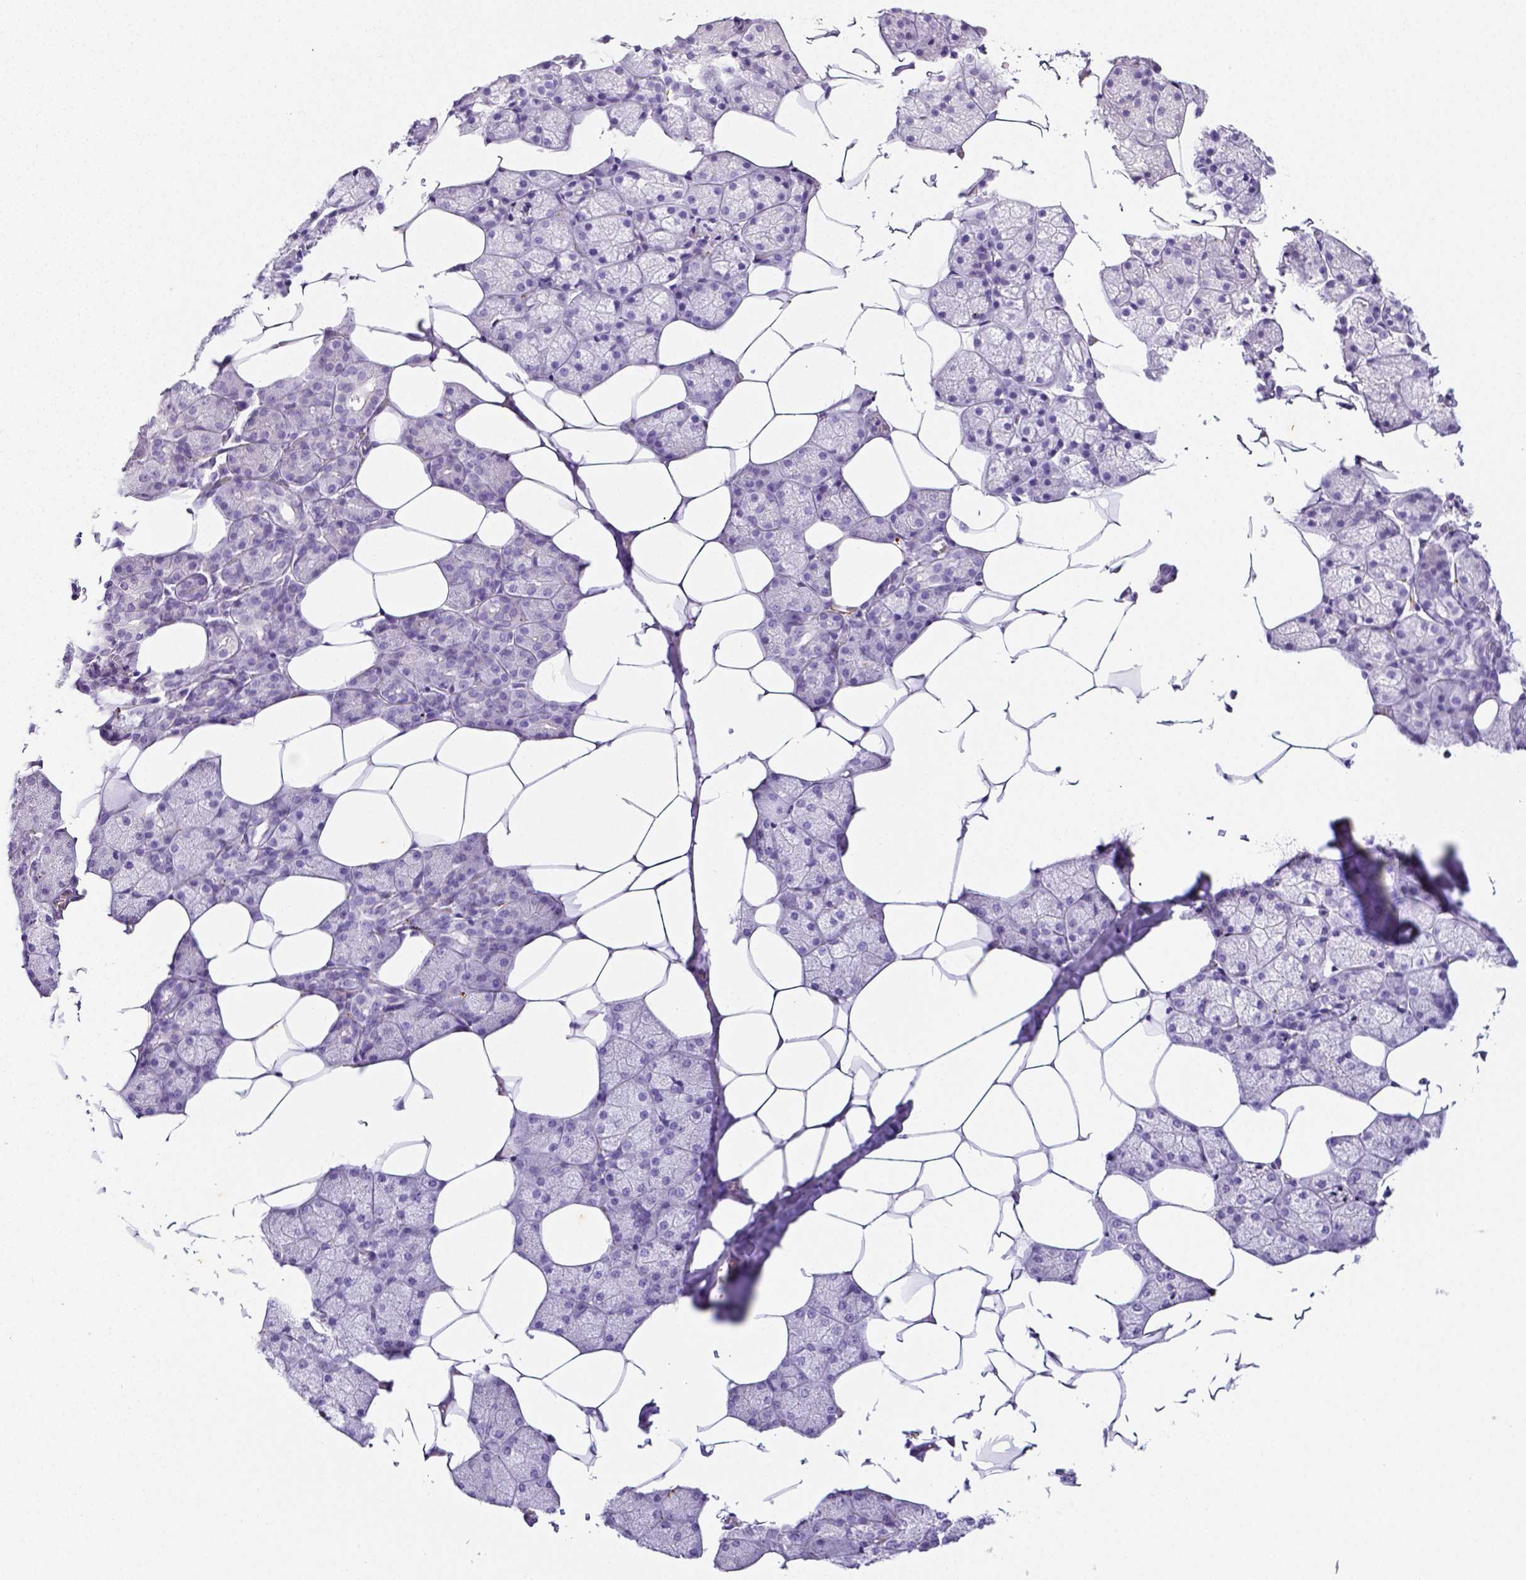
{"staining": {"intensity": "negative", "quantity": "none", "location": "none"}, "tissue": "salivary gland", "cell_type": "Glandular cells", "image_type": "normal", "snomed": [{"axis": "morphology", "description": "Normal tissue, NOS"}, {"axis": "topography", "description": "Salivary gland"}], "caption": "DAB (3,3'-diaminobenzidine) immunohistochemical staining of normal human salivary gland shows no significant positivity in glandular cells. (DAB (3,3'-diaminobenzidine) immunohistochemistry (IHC) visualized using brightfield microscopy, high magnification).", "gene": "ARHGAP36", "patient": {"sex": "female", "age": 43}}